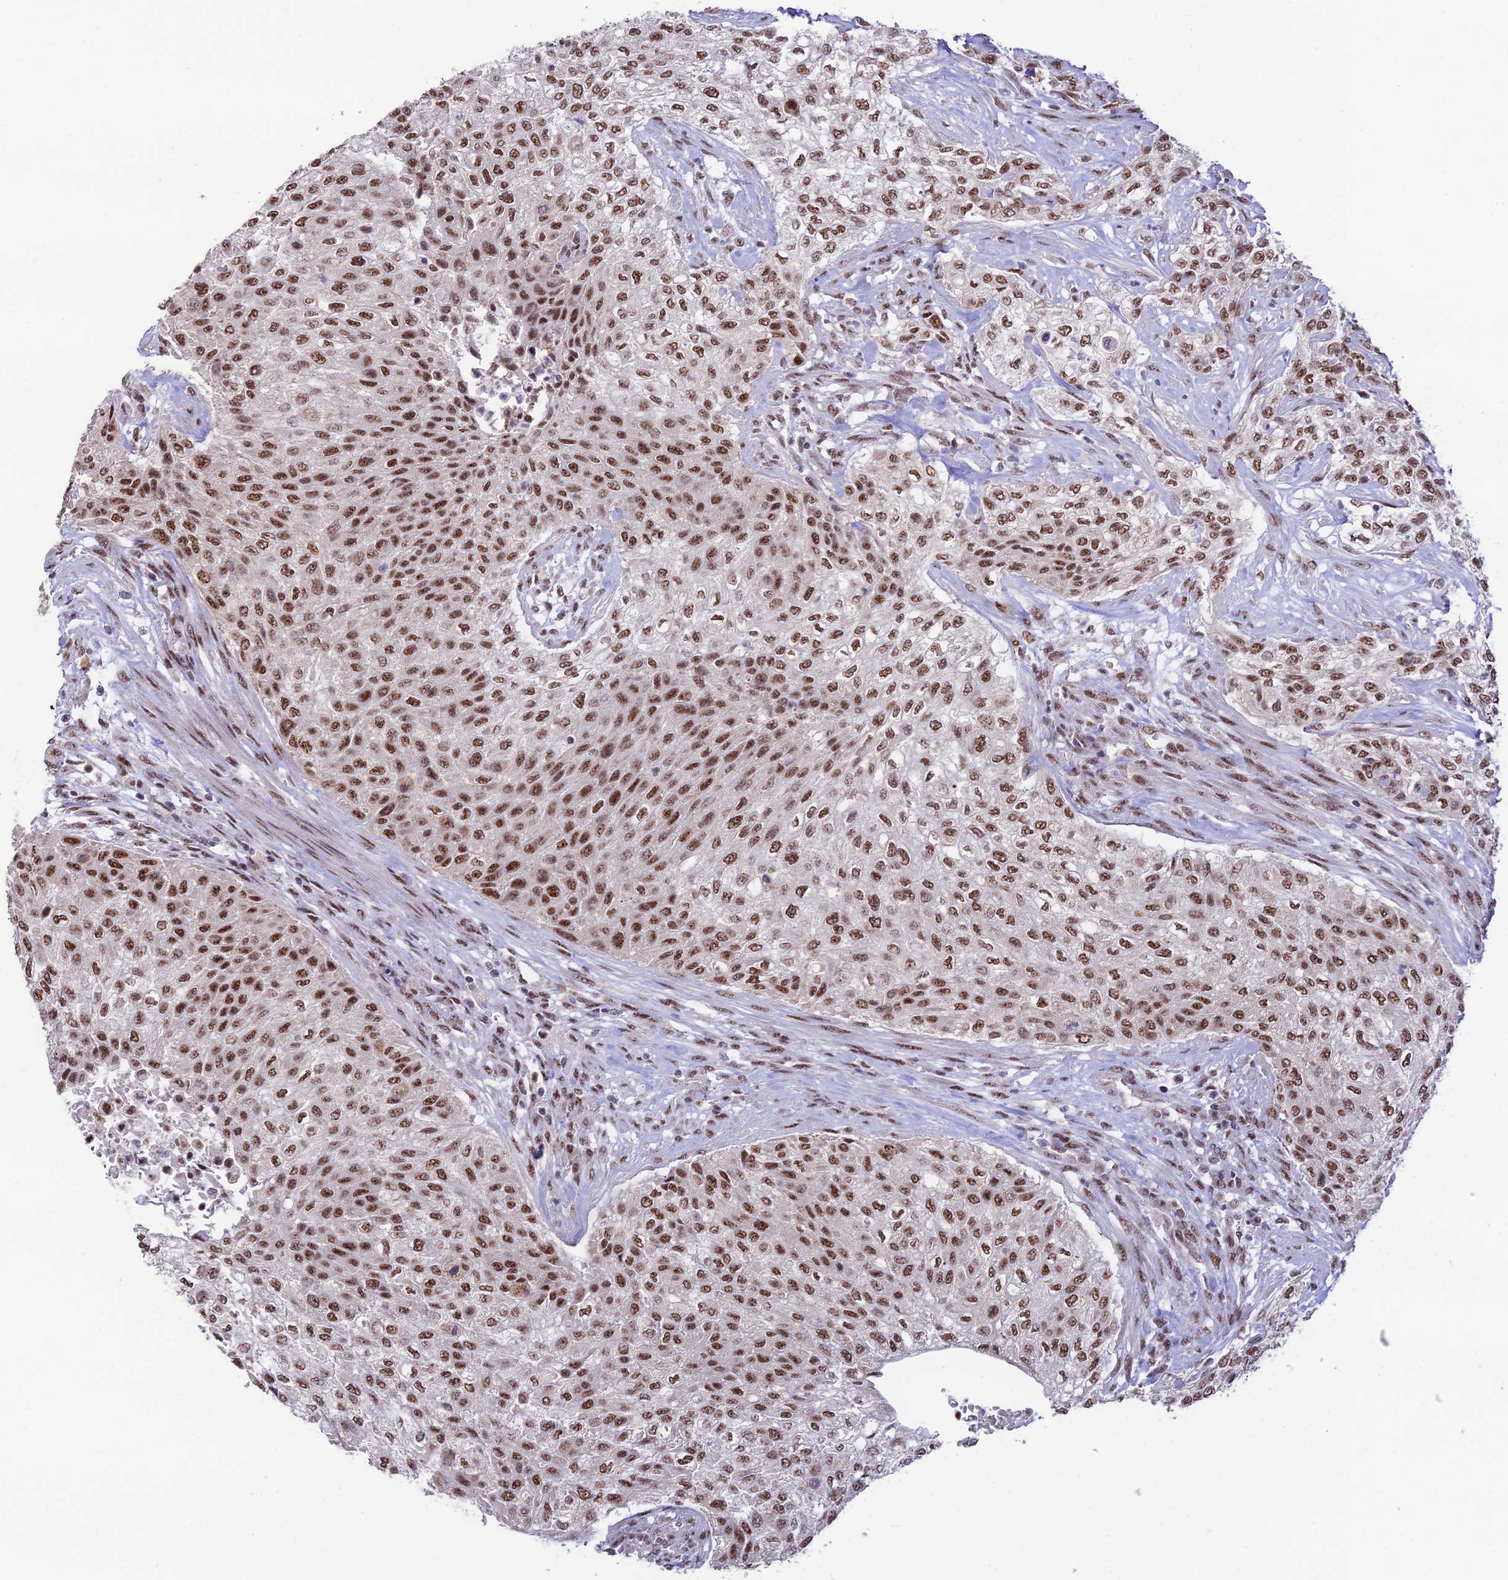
{"staining": {"intensity": "moderate", "quantity": ">75%", "location": "nuclear"}, "tissue": "urothelial cancer", "cell_type": "Tumor cells", "image_type": "cancer", "snomed": [{"axis": "morphology", "description": "Normal tissue, NOS"}, {"axis": "morphology", "description": "Urothelial carcinoma, NOS"}, {"axis": "topography", "description": "Urinary bladder"}, {"axis": "topography", "description": "Peripheral nerve tissue"}], "caption": "Immunohistochemical staining of transitional cell carcinoma demonstrates moderate nuclear protein positivity in approximately >75% of tumor cells. The protein is stained brown, and the nuclei are stained in blue (DAB IHC with brightfield microscopy, high magnification).", "gene": "THOC7", "patient": {"sex": "male", "age": 35}}